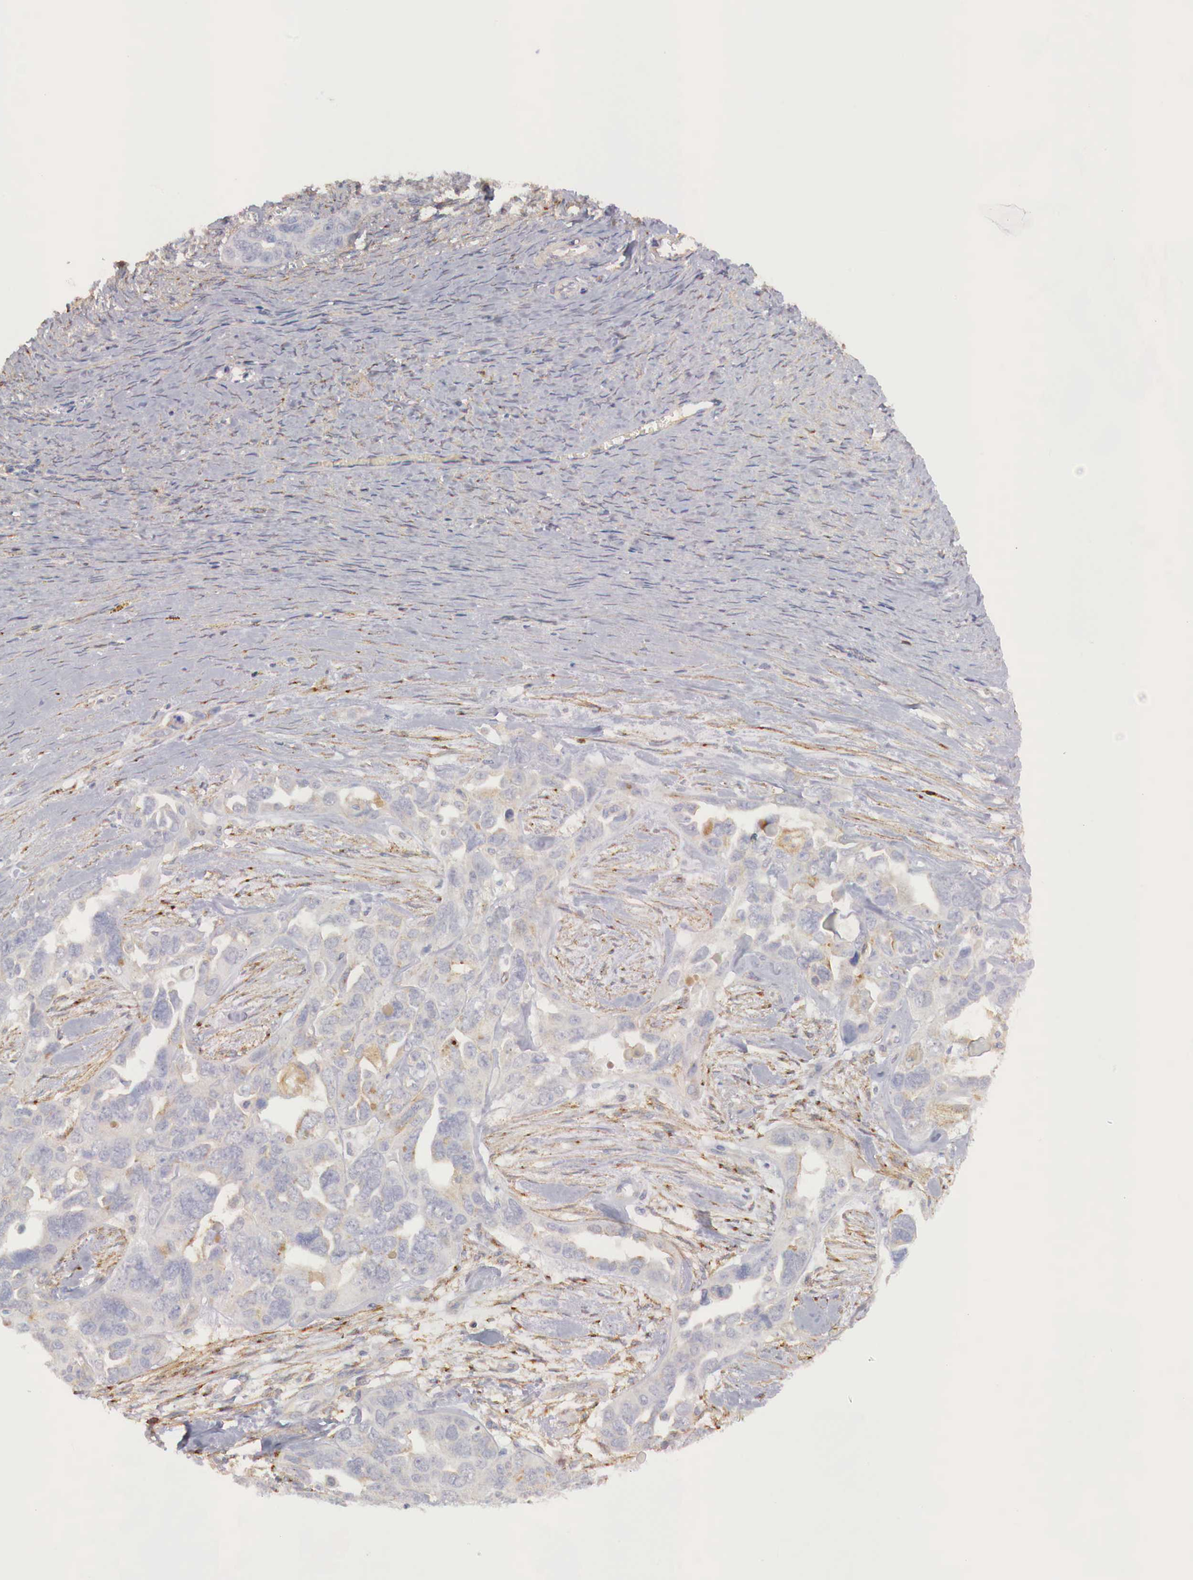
{"staining": {"intensity": "negative", "quantity": "none", "location": "none"}, "tissue": "ovarian cancer", "cell_type": "Tumor cells", "image_type": "cancer", "snomed": [{"axis": "morphology", "description": "Cystadenocarcinoma, serous, NOS"}, {"axis": "topography", "description": "Ovary"}], "caption": "A photomicrograph of ovarian serous cystadenocarcinoma stained for a protein displays no brown staining in tumor cells.", "gene": "KLHDC7B", "patient": {"sex": "female", "age": 63}}